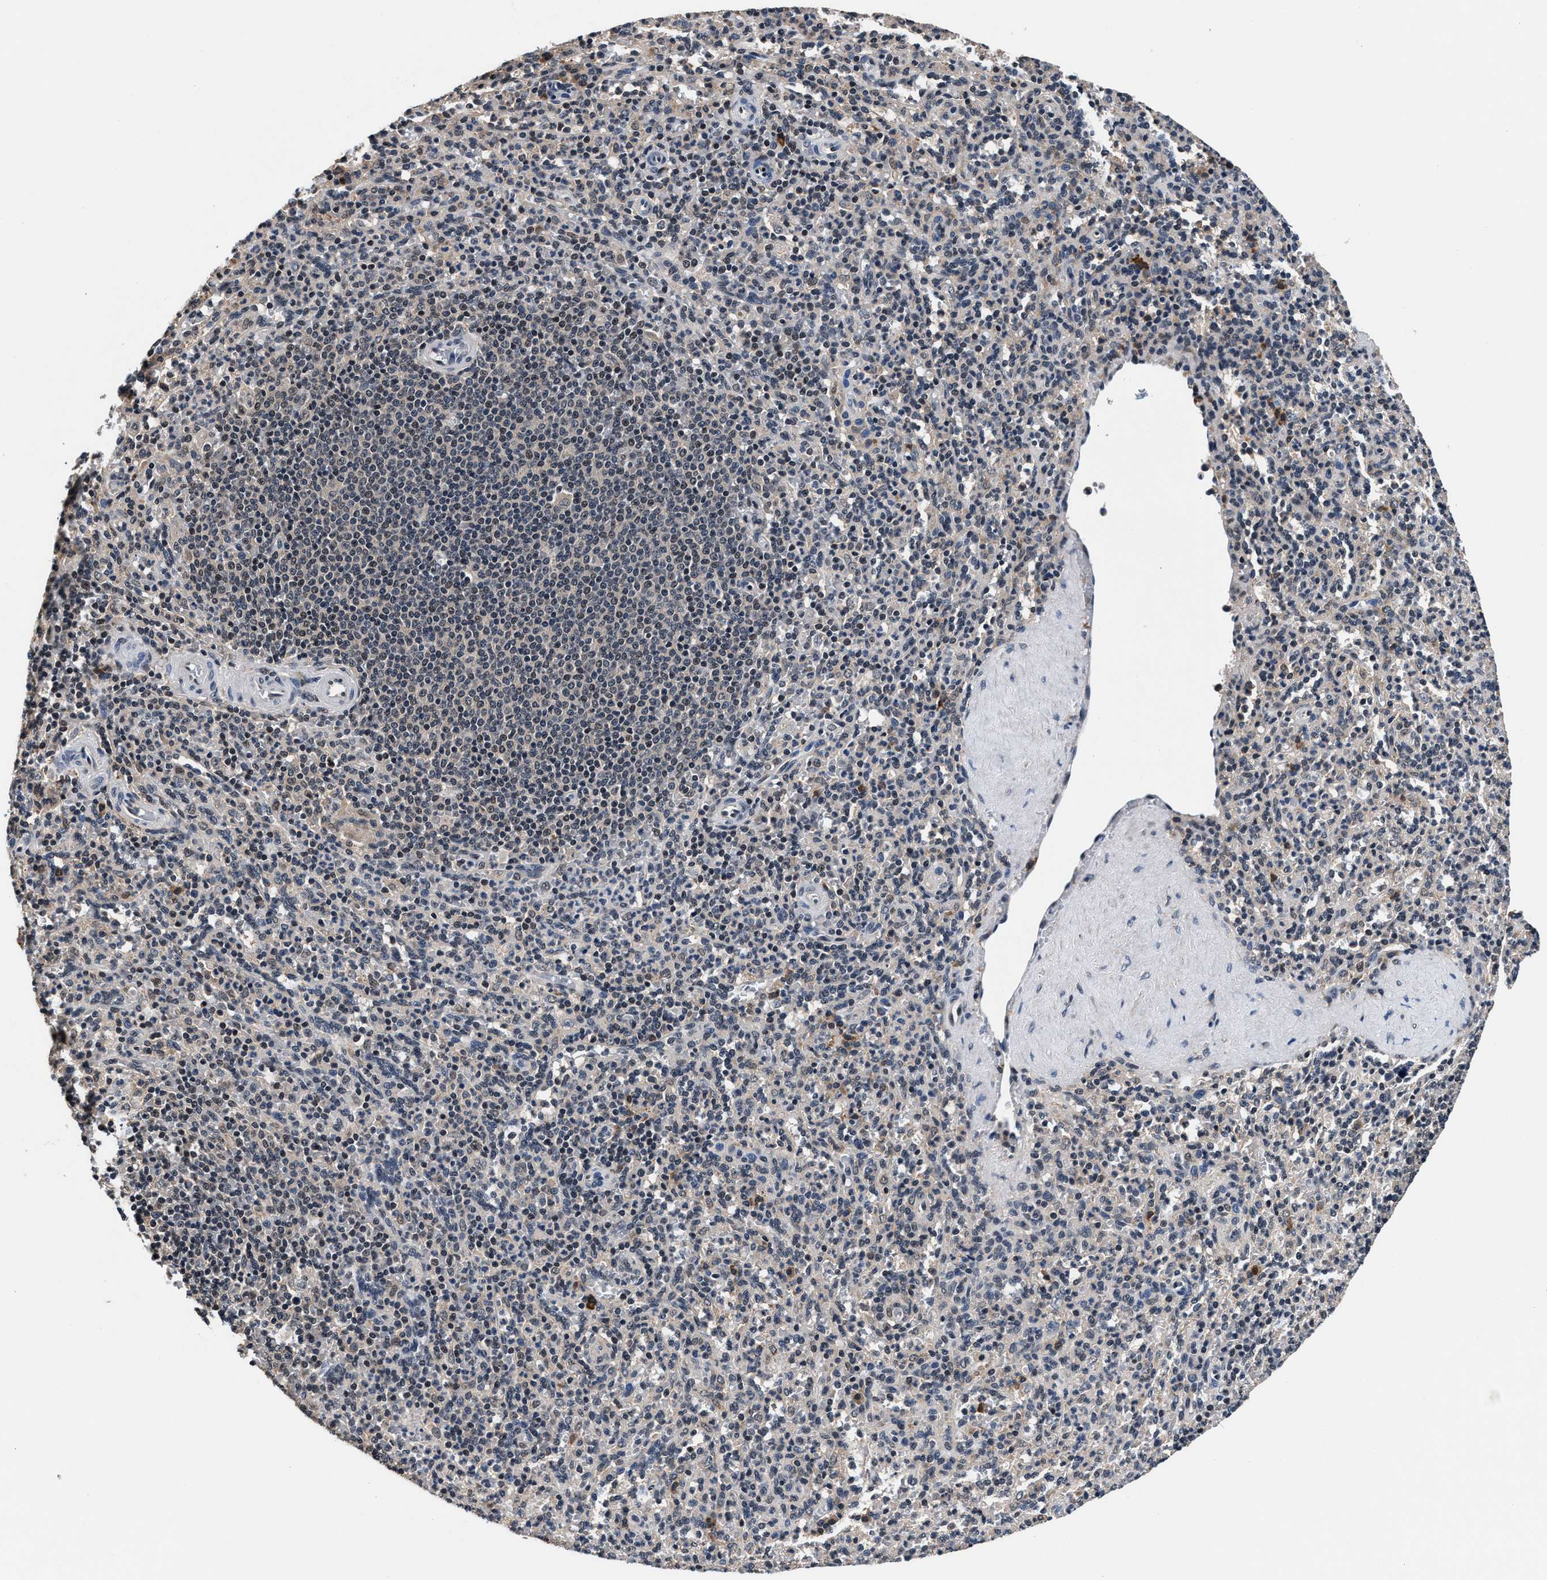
{"staining": {"intensity": "weak", "quantity": "25%-75%", "location": "cytoplasmic/membranous,nuclear"}, "tissue": "spleen", "cell_type": "Cells in red pulp", "image_type": "normal", "snomed": [{"axis": "morphology", "description": "Normal tissue, NOS"}, {"axis": "topography", "description": "Spleen"}], "caption": "Cells in red pulp show weak cytoplasmic/membranous,nuclear positivity in about 25%-75% of cells in normal spleen.", "gene": "USP16", "patient": {"sex": "male", "age": 36}}